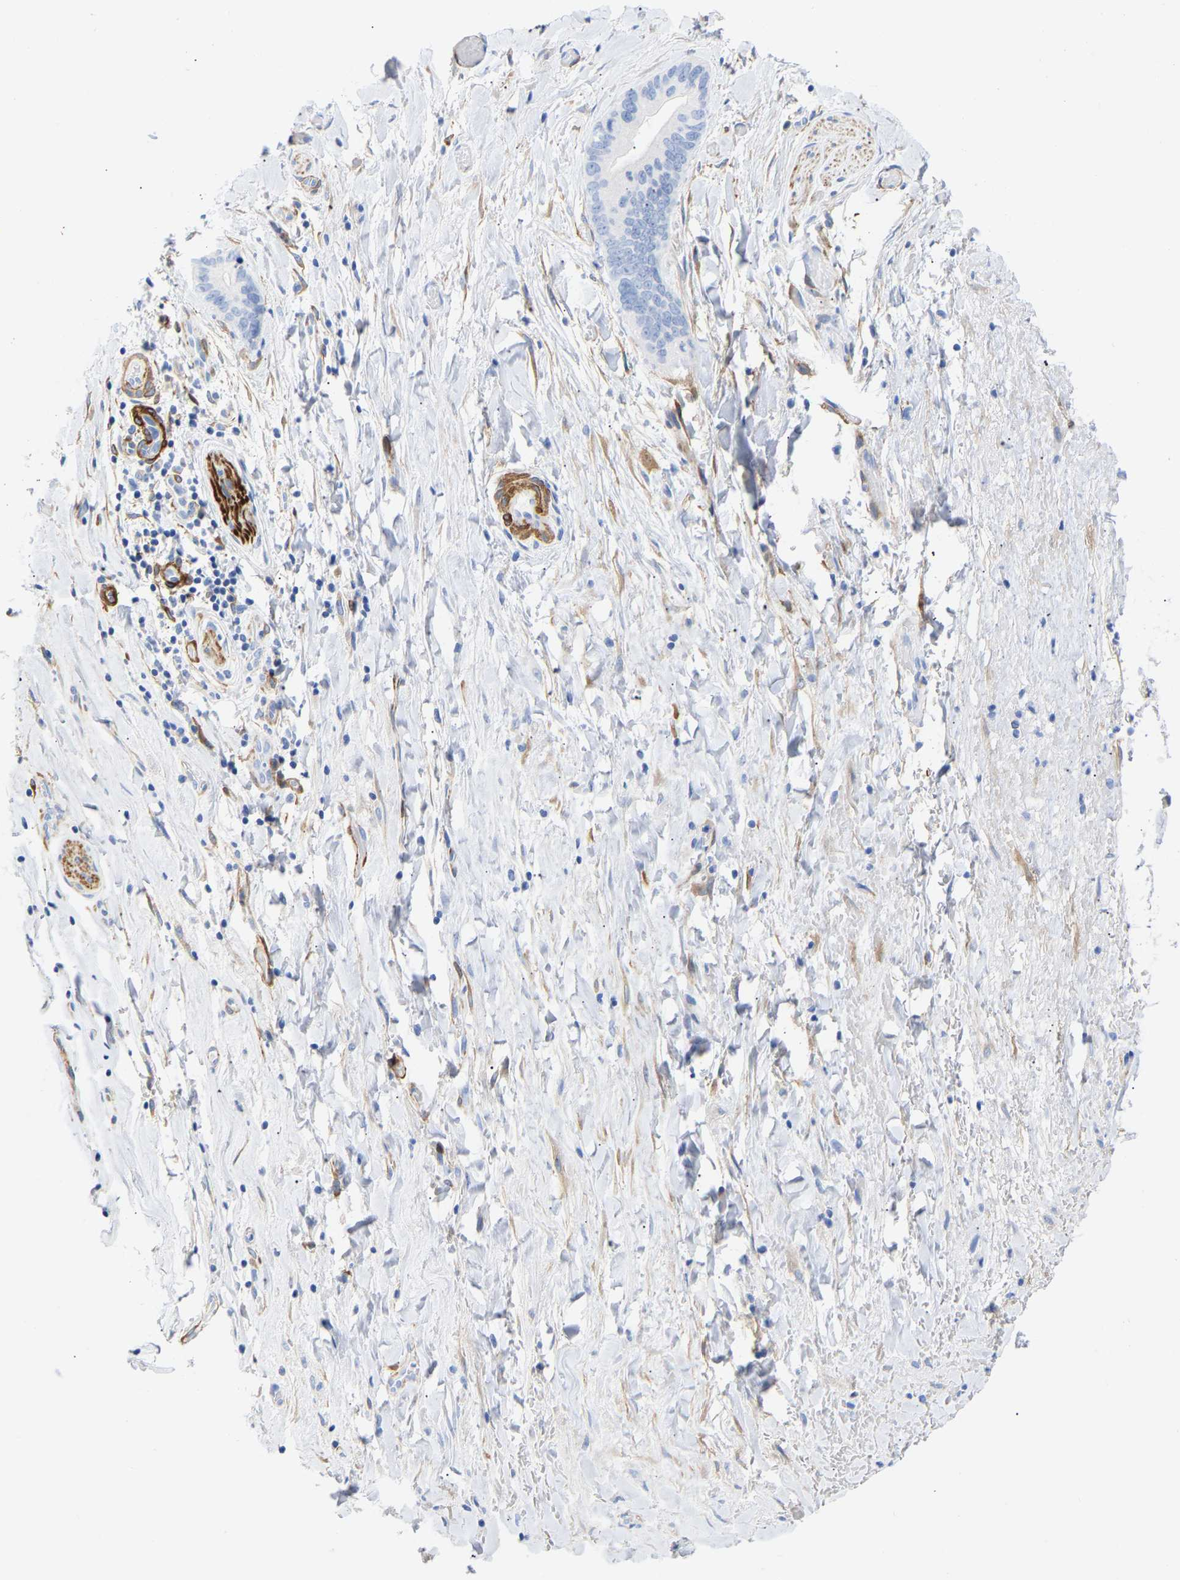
{"staining": {"intensity": "negative", "quantity": "none", "location": "none"}, "tissue": "liver cancer", "cell_type": "Tumor cells", "image_type": "cancer", "snomed": [{"axis": "morphology", "description": "Cholangiocarcinoma"}, {"axis": "topography", "description": "Liver"}], "caption": "Human liver cholangiocarcinoma stained for a protein using IHC shows no positivity in tumor cells.", "gene": "AMPH", "patient": {"sex": "female", "age": 55}}